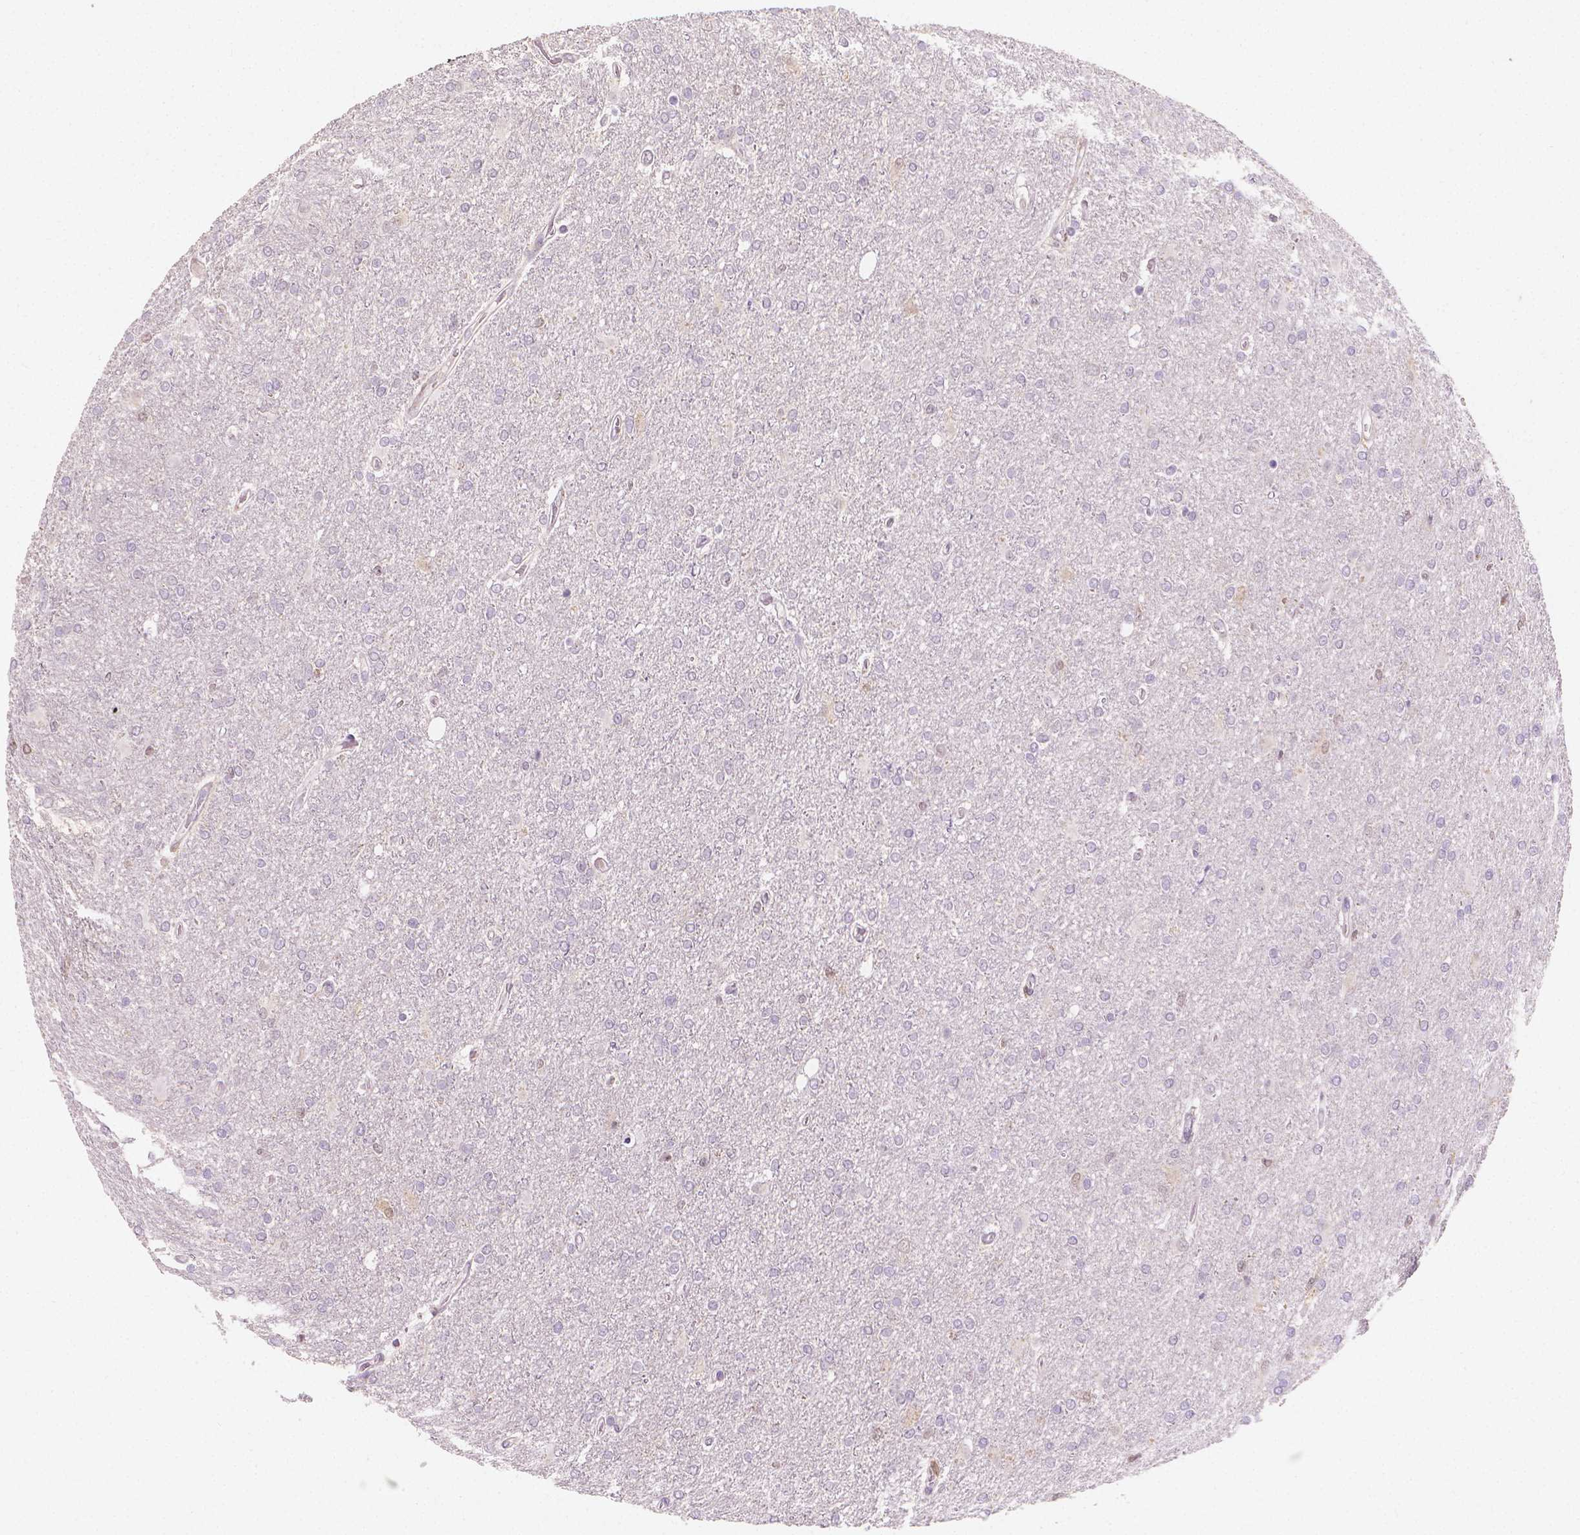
{"staining": {"intensity": "negative", "quantity": "none", "location": "none"}, "tissue": "glioma", "cell_type": "Tumor cells", "image_type": "cancer", "snomed": [{"axis": "morphology", "description": "Glioma, malignant, High grade"}, {"axis": "topography", "description": "Cerebral cortex"}], "caption": "There is no significant positivity in tumor cells of glioma.", "gene": "TNFAIP2", "patient": {"sex": "male", "age": 70}}